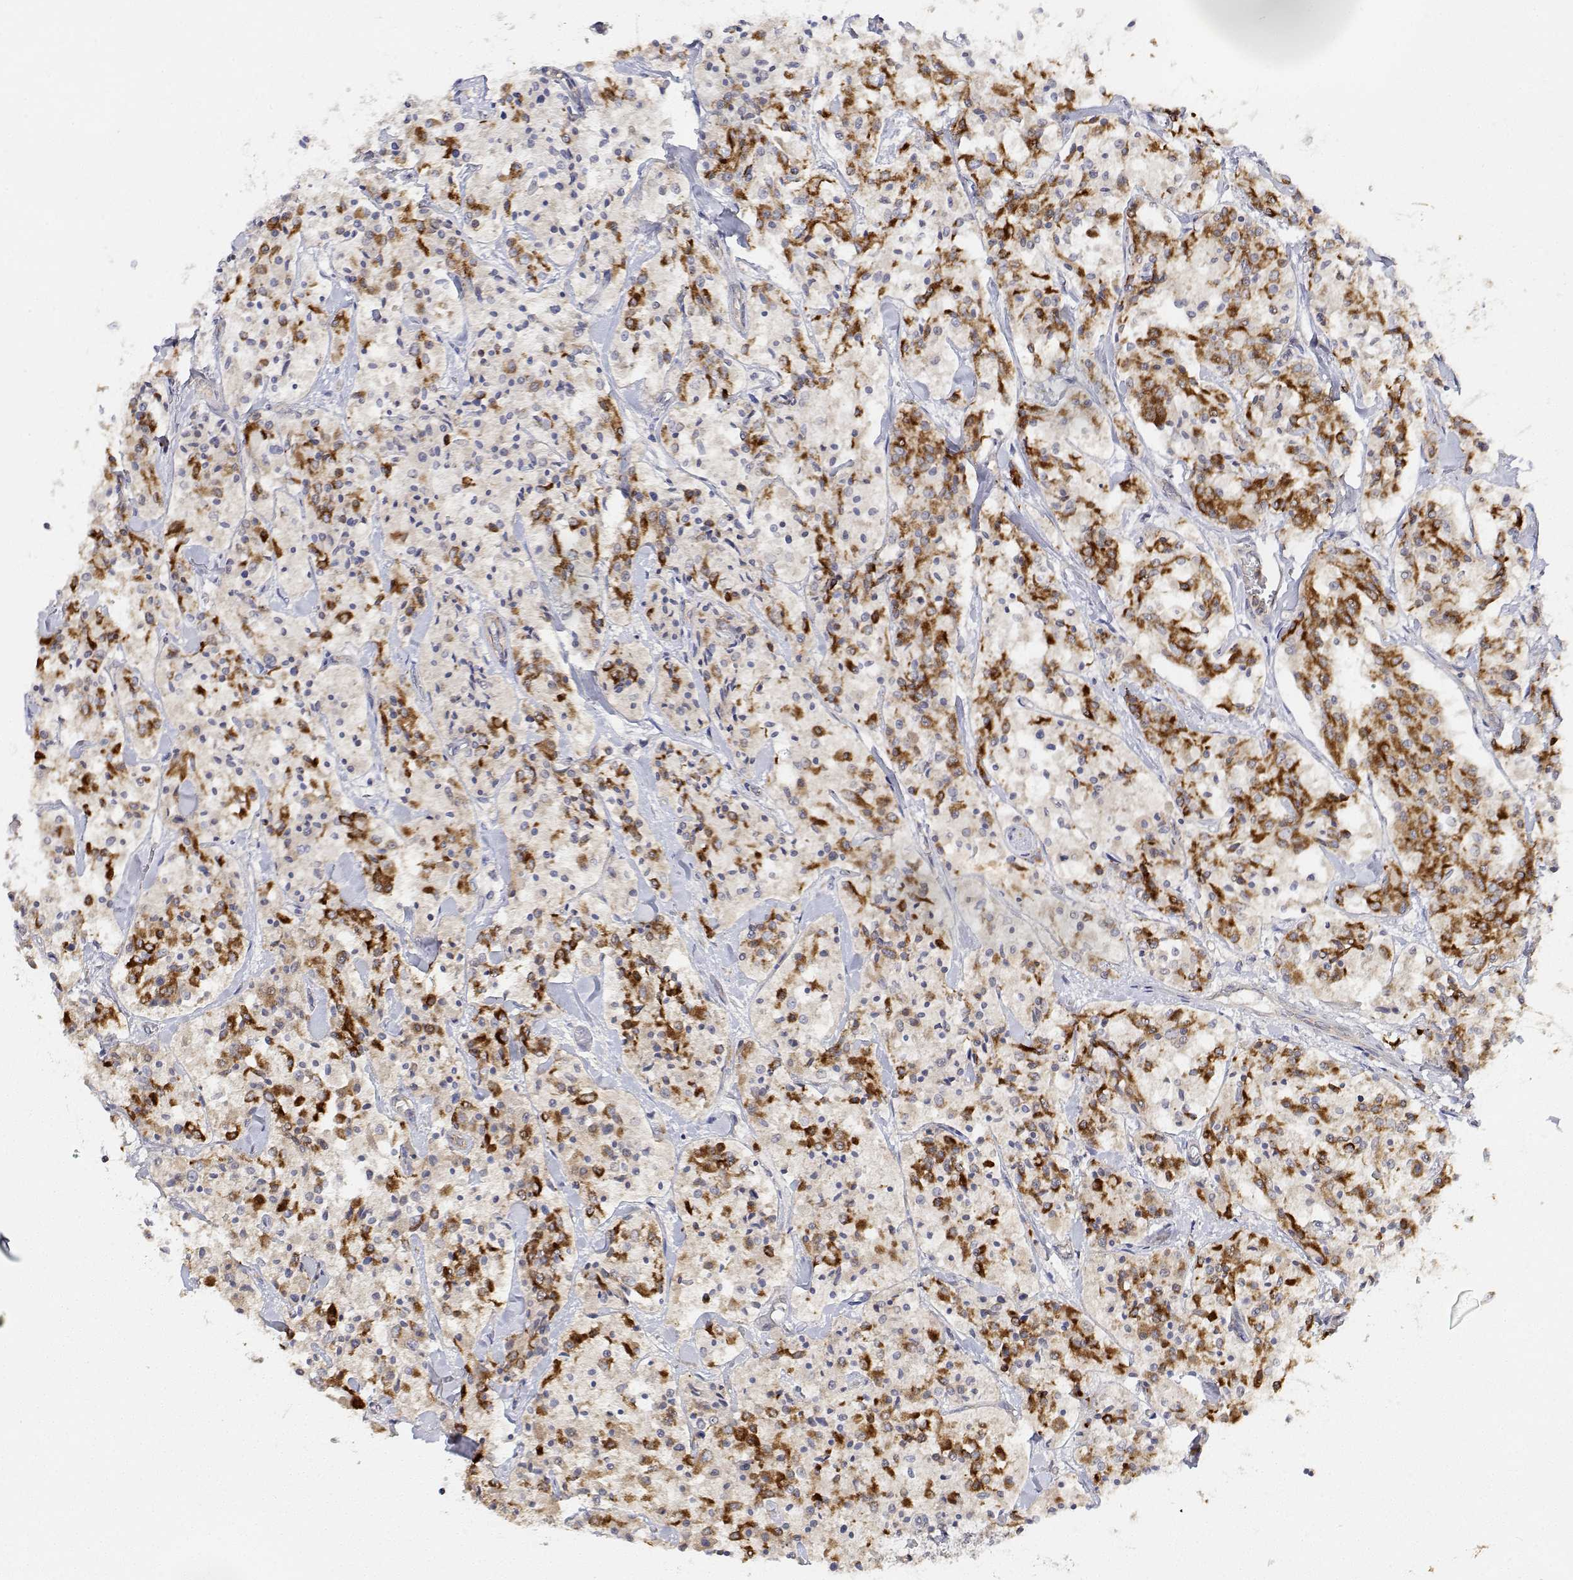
{"staining": {"intensity": "strong", "quantity": "<25%", "location": "cytoplasmic/membranous"}, "tissue": "carcinoid", "cell_type": "Tumor cells", "image_type": "cancer", "snomed": [{"axis": "morphology", "description": "Carcinoid, malignant, NOS"}, {"axis": "topography", "description": "Lung"}], "caption": "Tumor cells exhibit medium levels of strong cytoplasmic/membranous positivity in approximately <25% of cells in carcinoid (malignant).", "gene": "LONRF3", "patient": {"sex": "male", "age": 71}}